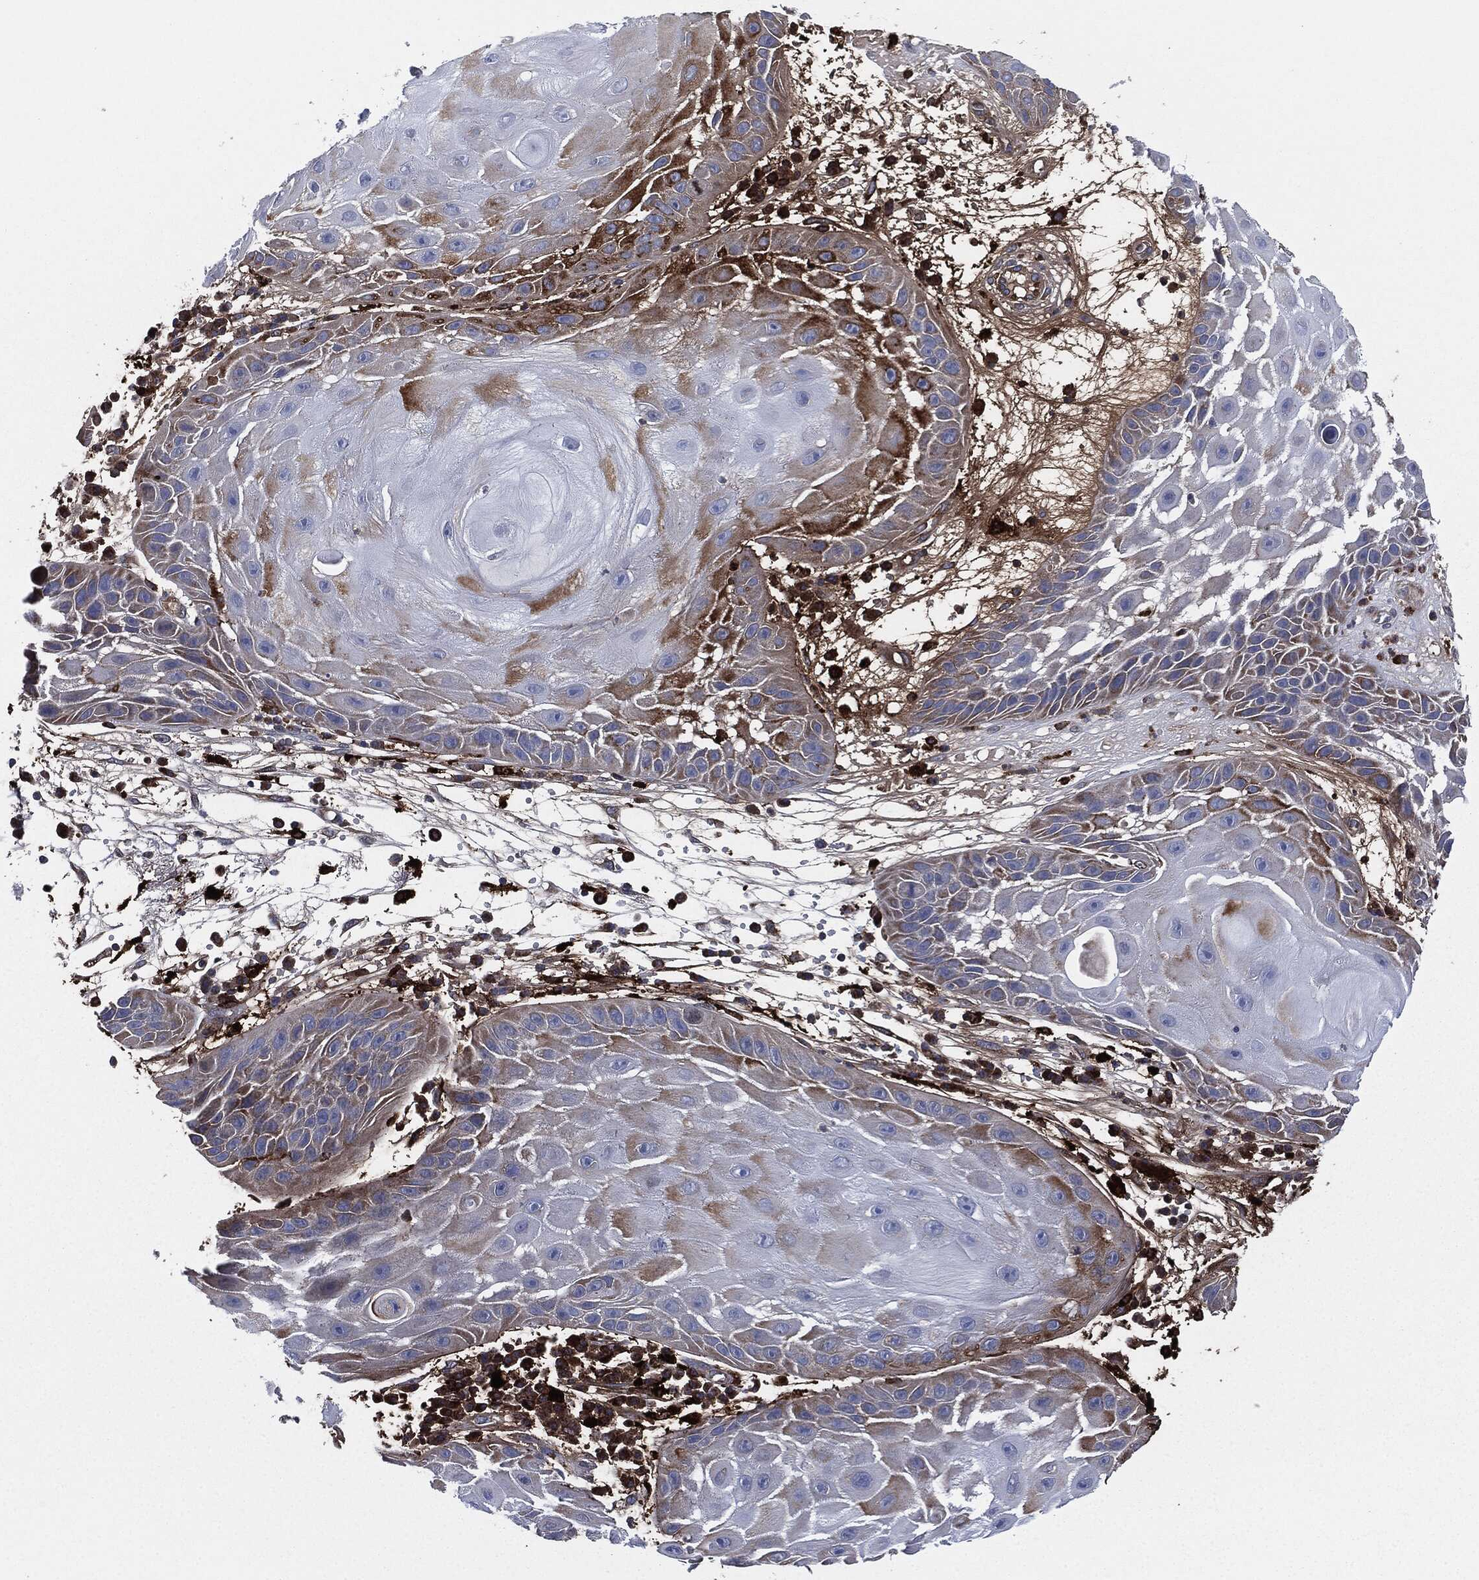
{"staining": {"intensity": "moderate", "quantity": "<25%", "location": "cytoplasmic/membranous"}, "tissue": "skin cancer", "cell_type": "Tumor cells", "image_type": "cancer", "snomed": [{"axis": "morphology", "description": "Normal tissue, NOS"}, {"axis": "morphology", "description": "Squamous cell carcinoma, NOS"}, {"axis": "topography", "description": "Skin"}], "caption": "Immunohistochemical staining of skin cancer (squamous cell carcinoma) shows low levels of moderate cytoplasmic/membranous expression in about <25% of tumor cells. Using DAB (brown) and hematoxylin (blue) stains, captured at high magnification using brightfield microscopy.", "gene": "TMEM11", "patient": {"sex": "male", "age": 79}}